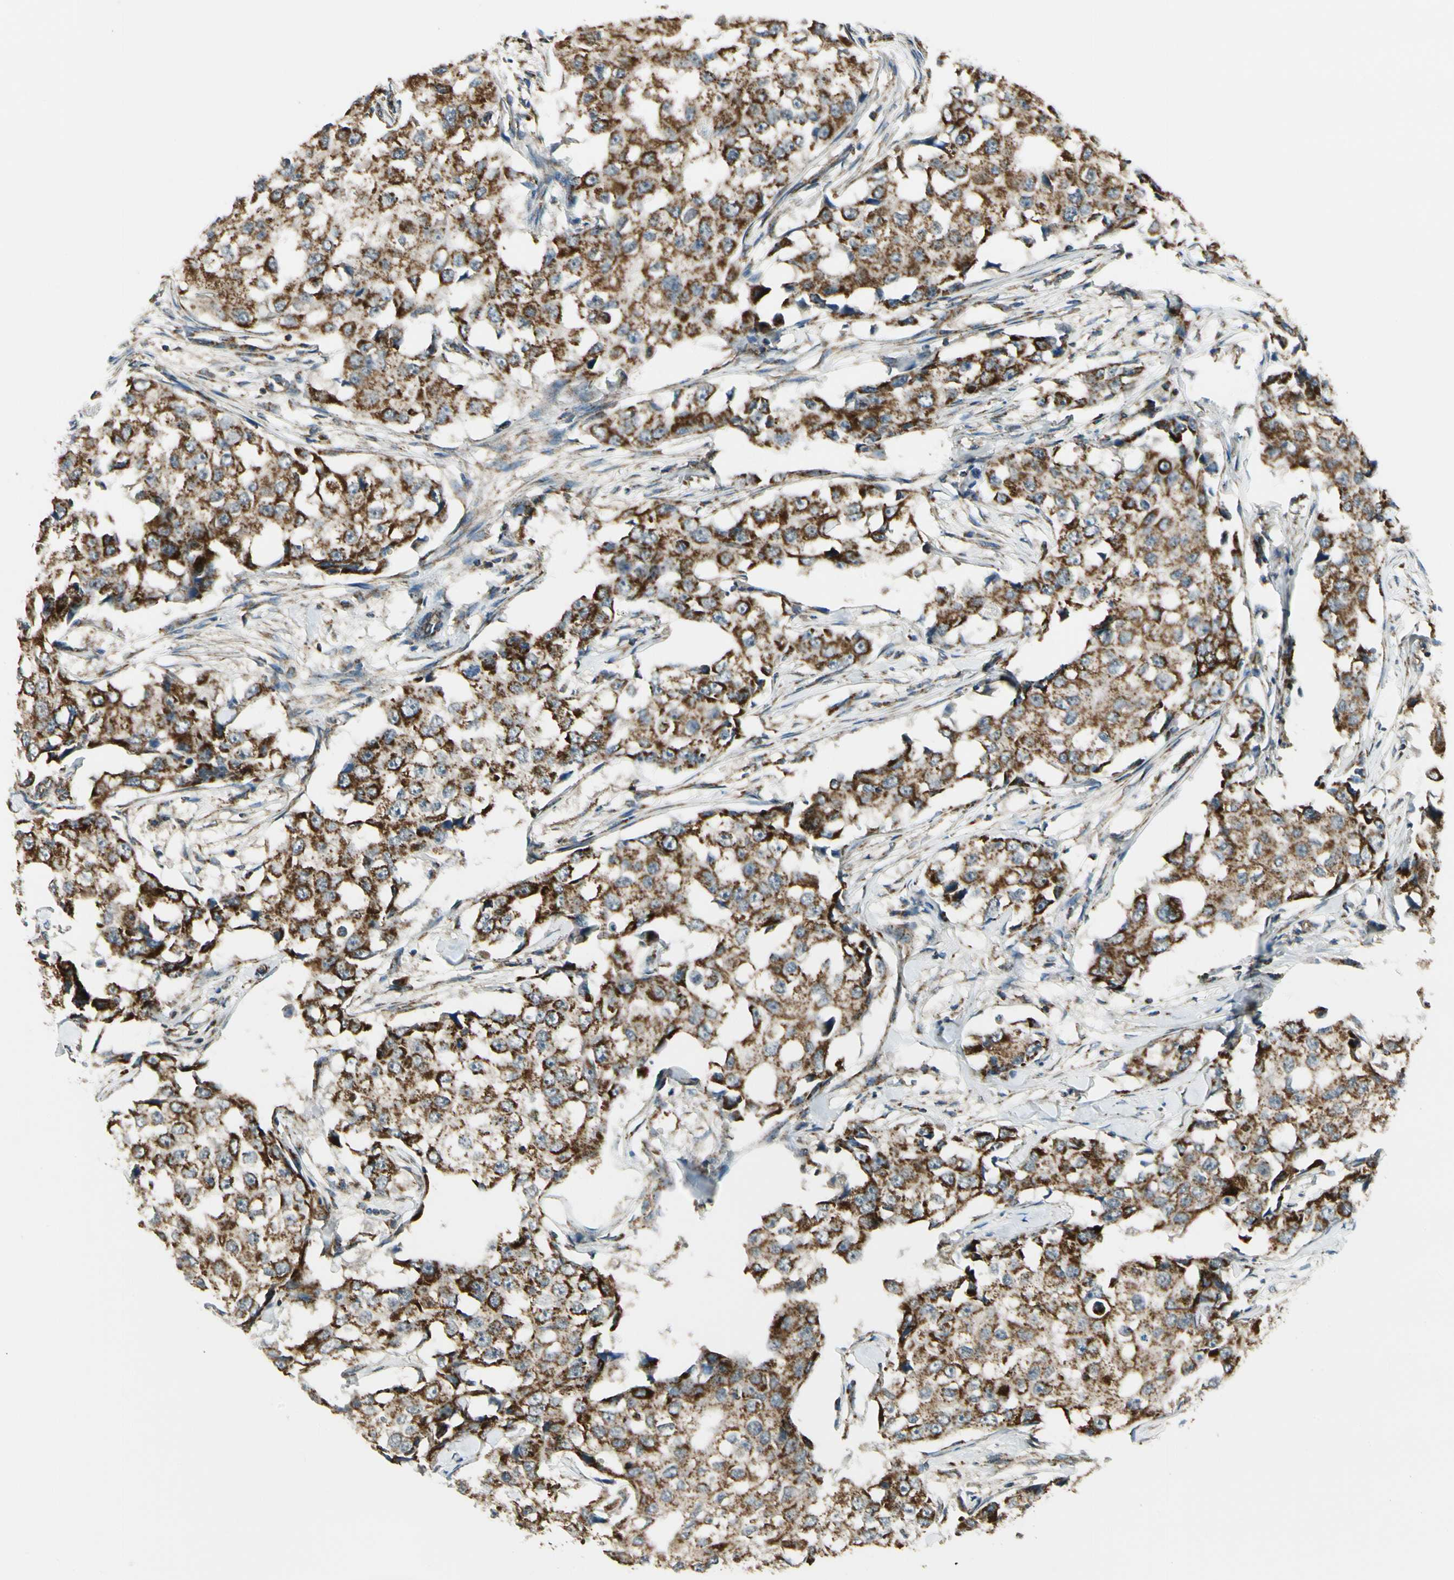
{"staining": {"intensity": "strong", "quantity": ">75%", "location": "cytoplasmic/membranous"}, "tissue": "breast cancer", "cell_type": "Tumor cells", "image_type": "cancer", "snomed": [{"axis": "morphology", "description": "Duct carcinoma"}, {"axis": "topography", "description": "Breast"}], "caption": "Immunohistochemistry of breast cancer (invasive ductal carcinoma) shows high levels of strong cytoplasmic/membranous staining in about >75% of tumor cells.", "gene": "EPHB3", "patient": {"sex": "female", "age": 27}}